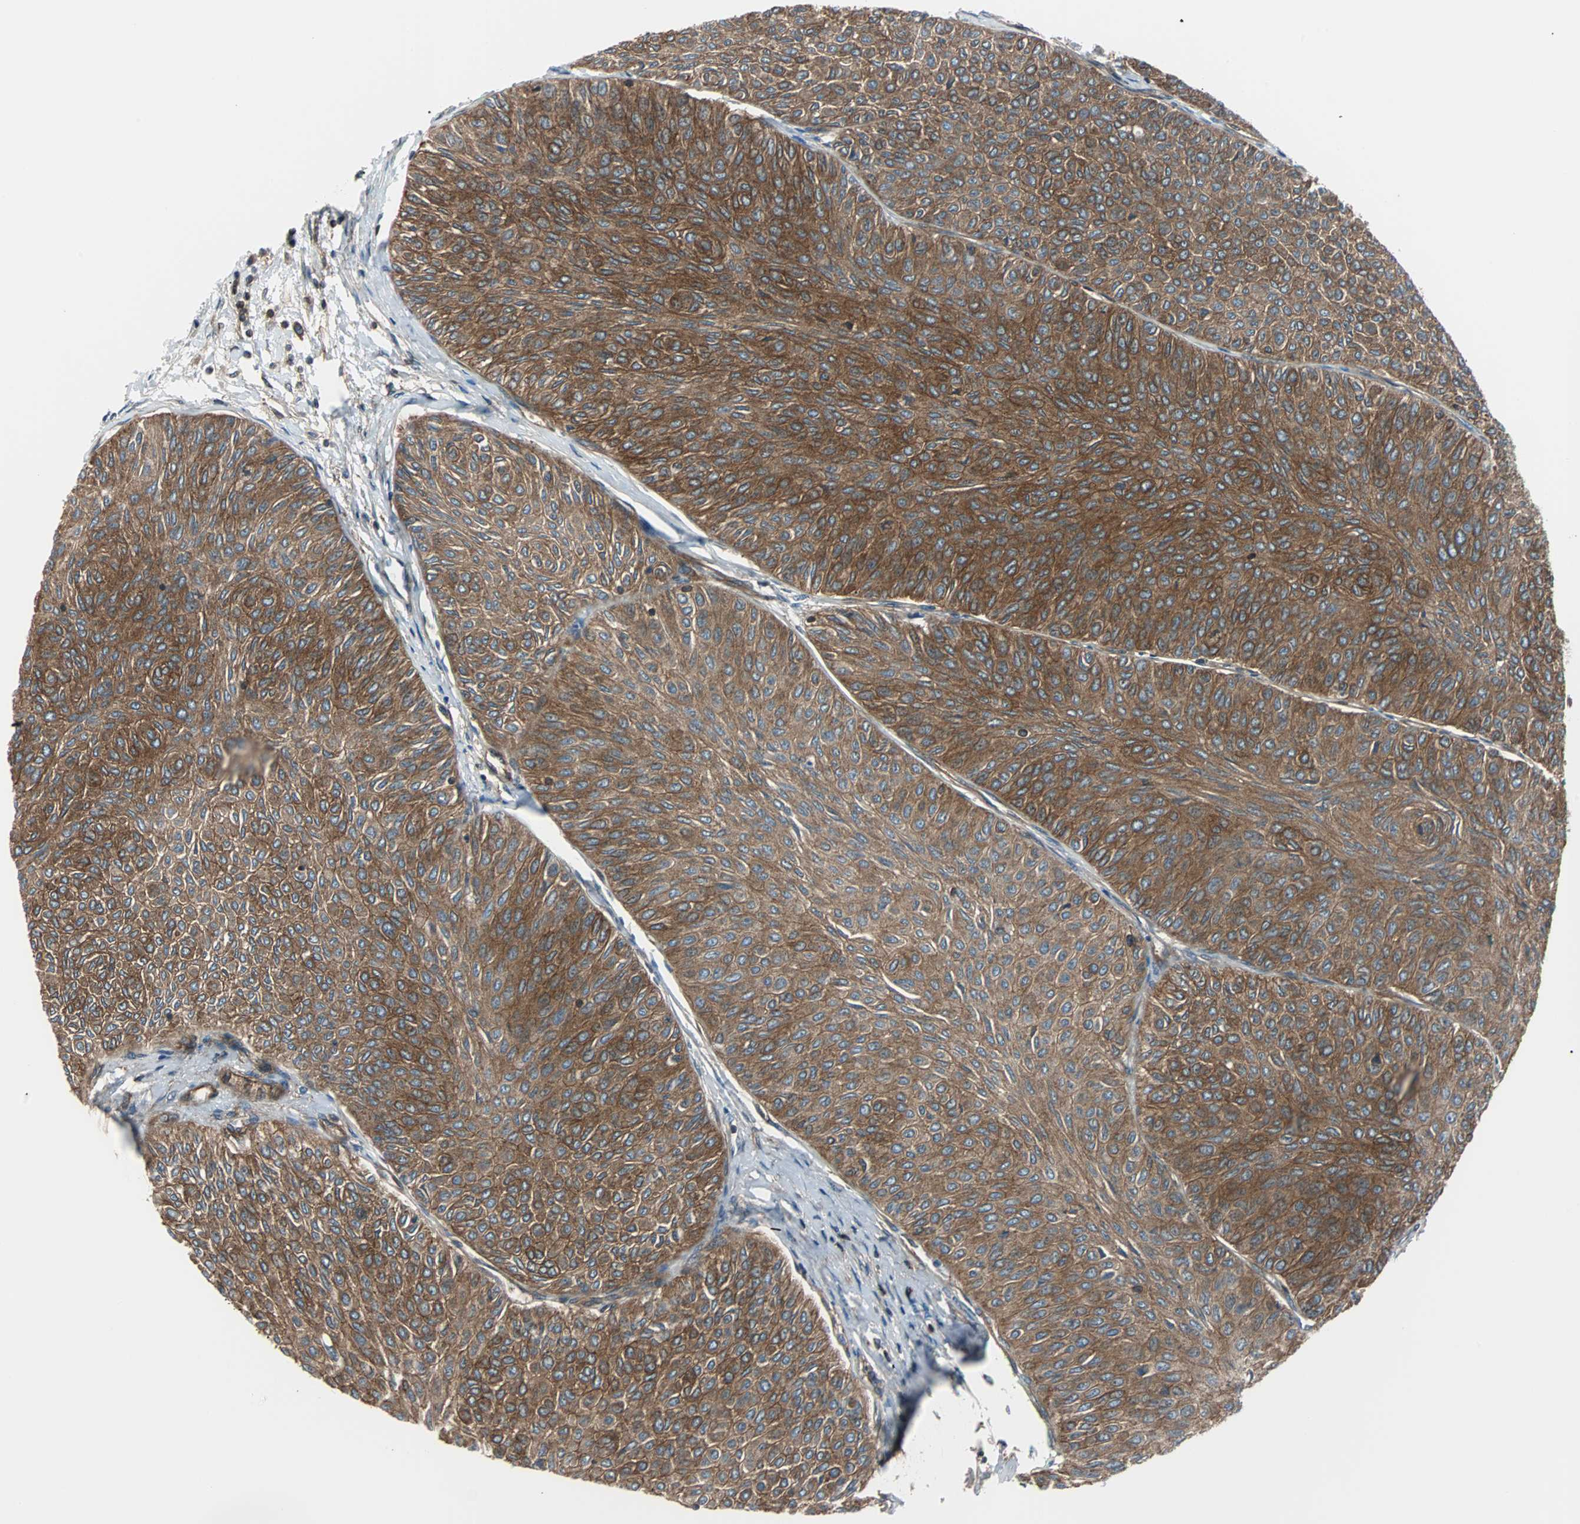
{"staining": {"intensity": "strong", "quantity": ">75%", "location": "cytoplasmic/membranous"}, "tissue": "urothelial cancer", "cell_type": "Tumor cells", "image_type": "cancer", "snomed": [{"axis": "morphology", "description": "Urothelial carcinoma, Low grade"}, {"axis": "topography", "description": "Urinary bladder"}], "caption": "The immunohistochemical stain shows strong cytoplasmic/membranous expression in tumor cells of urothelial carcinoma (low-grade) tissue. (DAB IHC with brightfield microscopy, high magnification).", "gene": "RELA", "patient": {"sex": "male", "age": 78}}